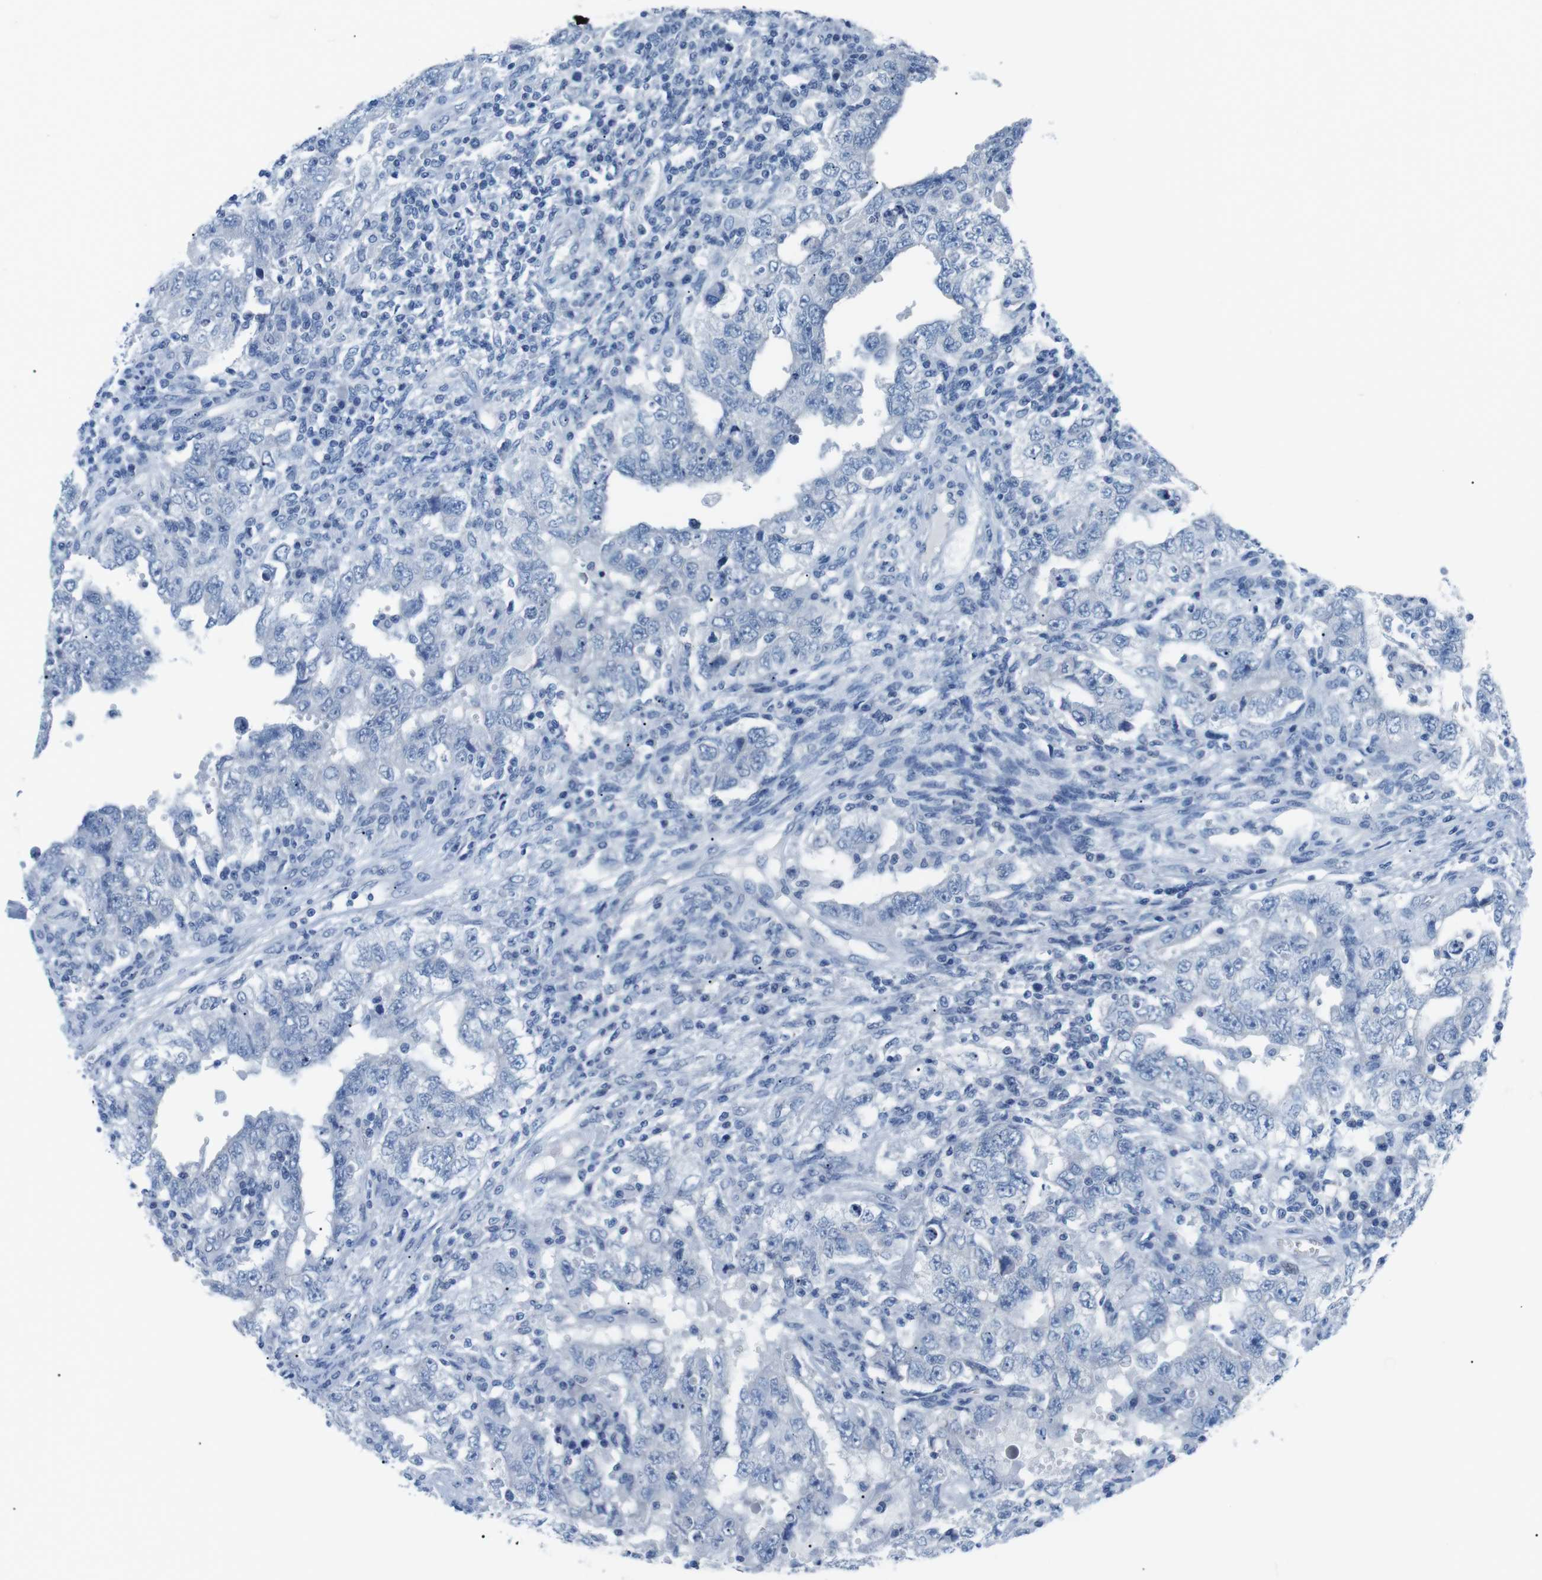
{"staining": {"intensity": "negative", "quantity": "none", "location": "none"}, "tissue": "testis cancer", "cell_type": "Tumor cells", "image_type": "cancer", "snomed": [{"axis": "morphology", "description": "Carcinoma, Embryonal, NOS"}, {"axis": "topography", "description": "Testis"}], "caption": "This is a image of immunohistochemistry (IHC) staining of testis cancer, which shows no staining in tumor cells.", "gene": "MUC2", "patient": {"sex": "male", "age": 26}}